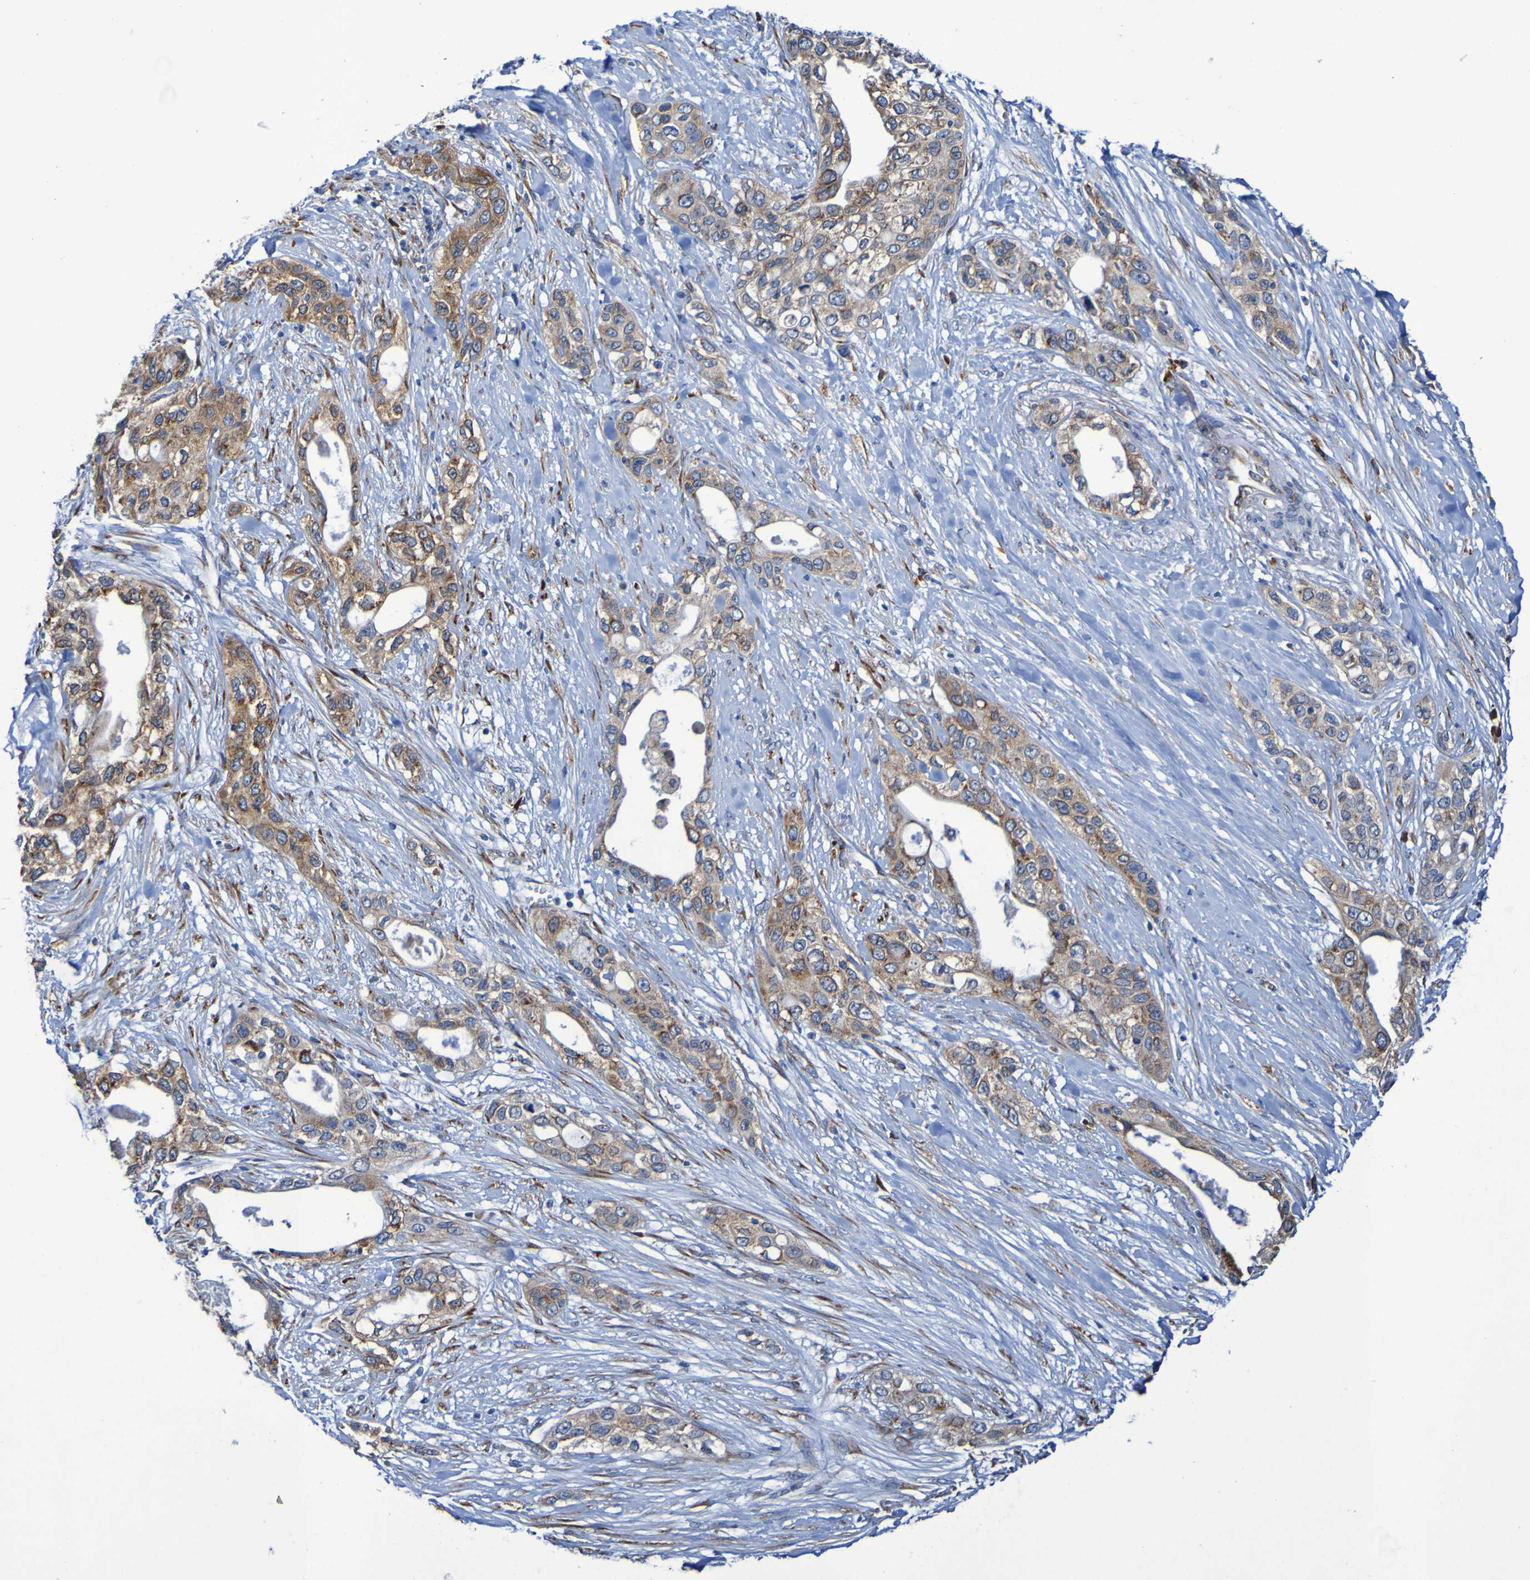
{"staining": {"intensity": "moderate", "quantity": ">75%", "location": "cytoplasmic/membranous"}, "tissue": "pancreatic cancer", "cell_type": "Tumor cells", "image_type": "cancer", "snomed": [{"axis": "morphology", "description": "Adenocarcinoma, NOS"}, {"axis": "topography", "description": "Pancreas"}], "caption": "High-power microscopy captured an immunohistochemistry (IHC) micrograph of pancreatic cancer, revealing moderate cytoplasmic/membranous expression in approximately >75% of tumor cells.", "gene": "FKBP3", "patient": {"sex": "female", "age": 70}}